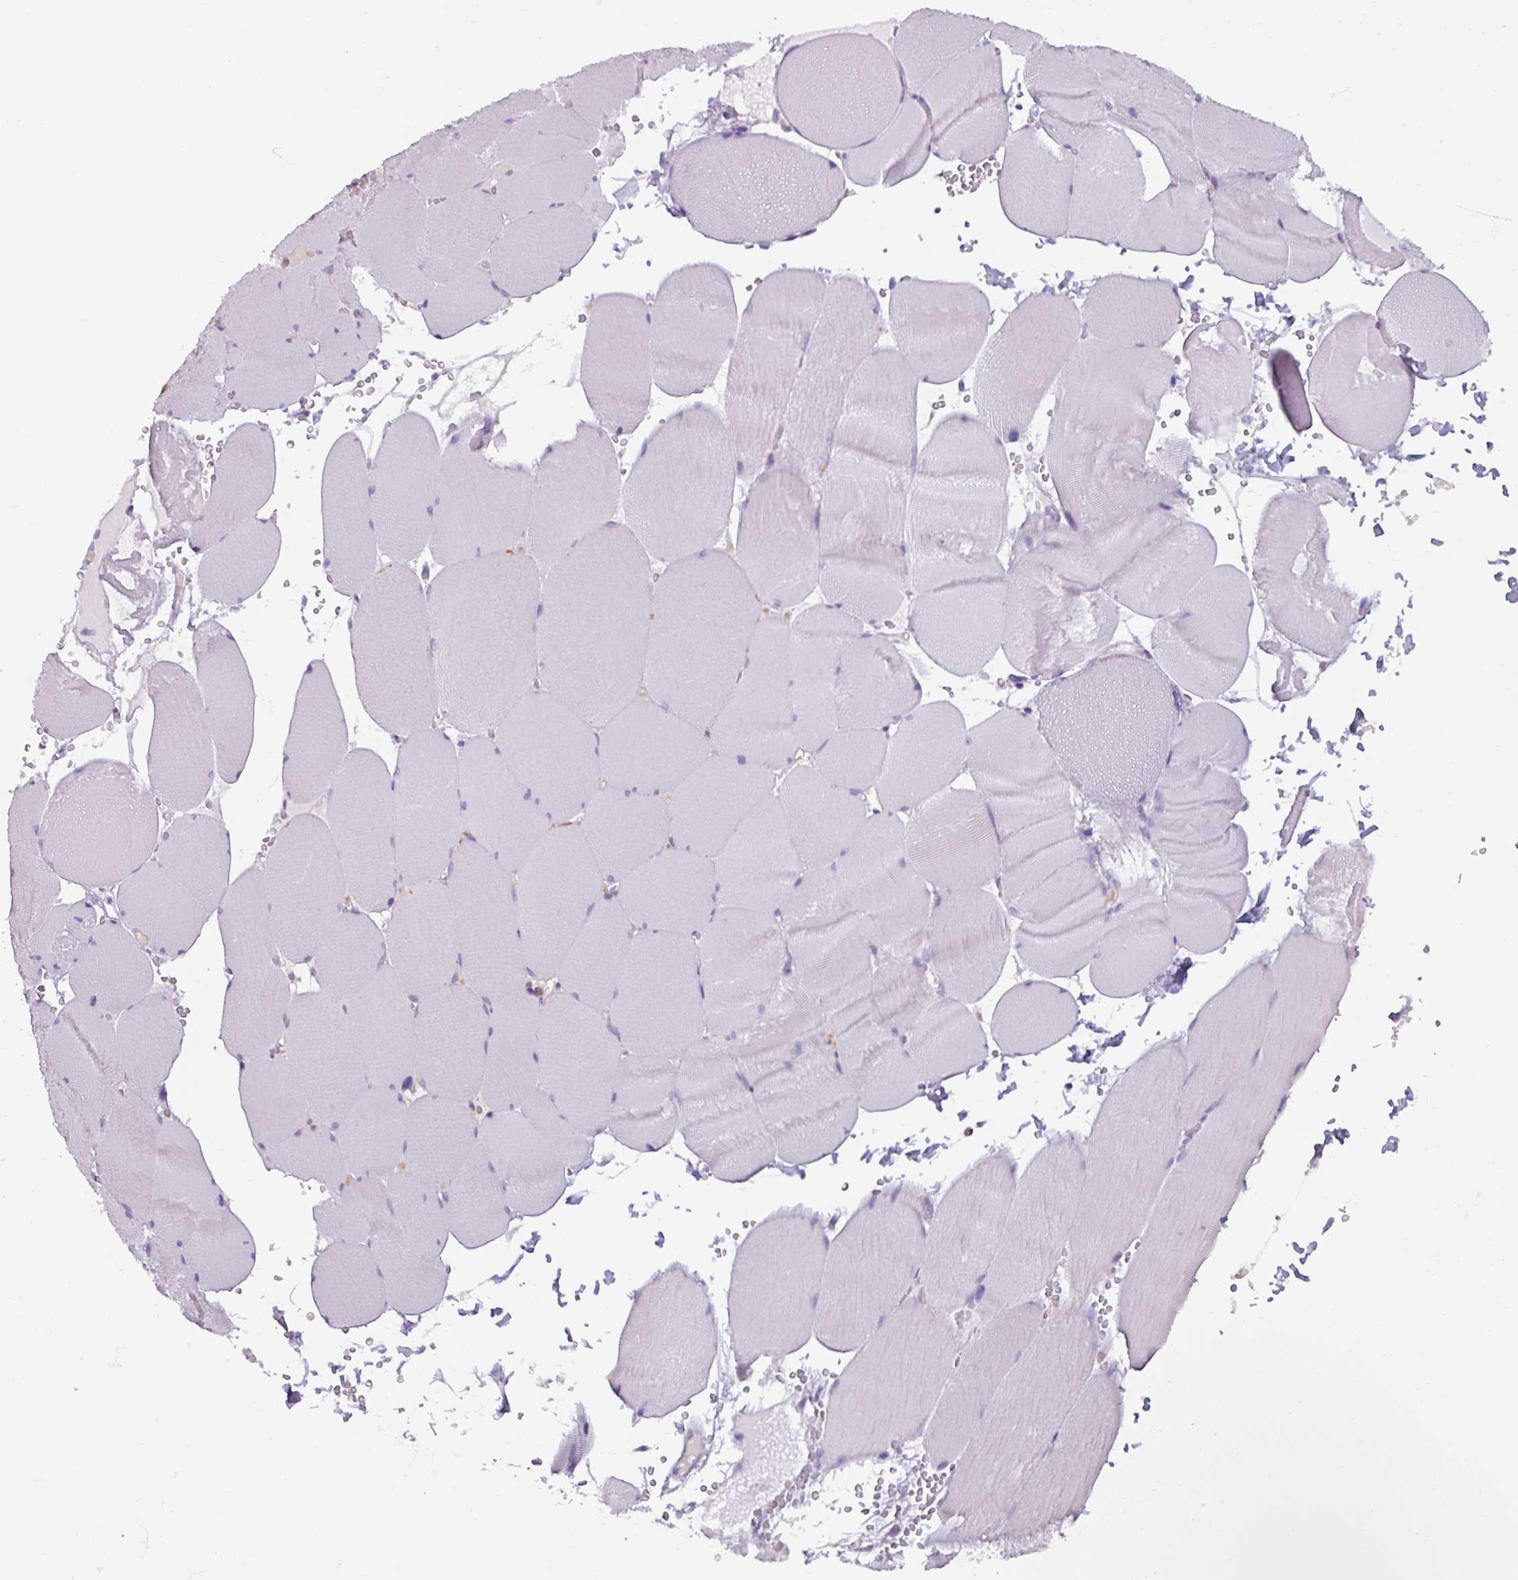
{"staining": {"intensity": "negative", "quantity": "none", "location": "none"}, "tissue": "skeletal muscle", "cell_type": "Myocytes", "image_type": "normal", "snomed": [{"axis": "morphology", "description": "Normal tissue, NOS"}, {"axis": "topography", "description": "Skeletal muscle"}, {"axis": "topography", "description": "Head-Neck"}], "caption": "This photomicrograph is of normal skeletal muscle stained with immunohistochemistry (IHC) to label a protein in brown with the nuclei are counter-stained blue. There is no staining in myocytes. The staining is performed using DAB (3,3'-diaminobenzidine) brown chromogen with nuclei counter-stained in using hematoxylin.", "gene": "SPESP1", "patient": {"sex": "male", "age": 66}}